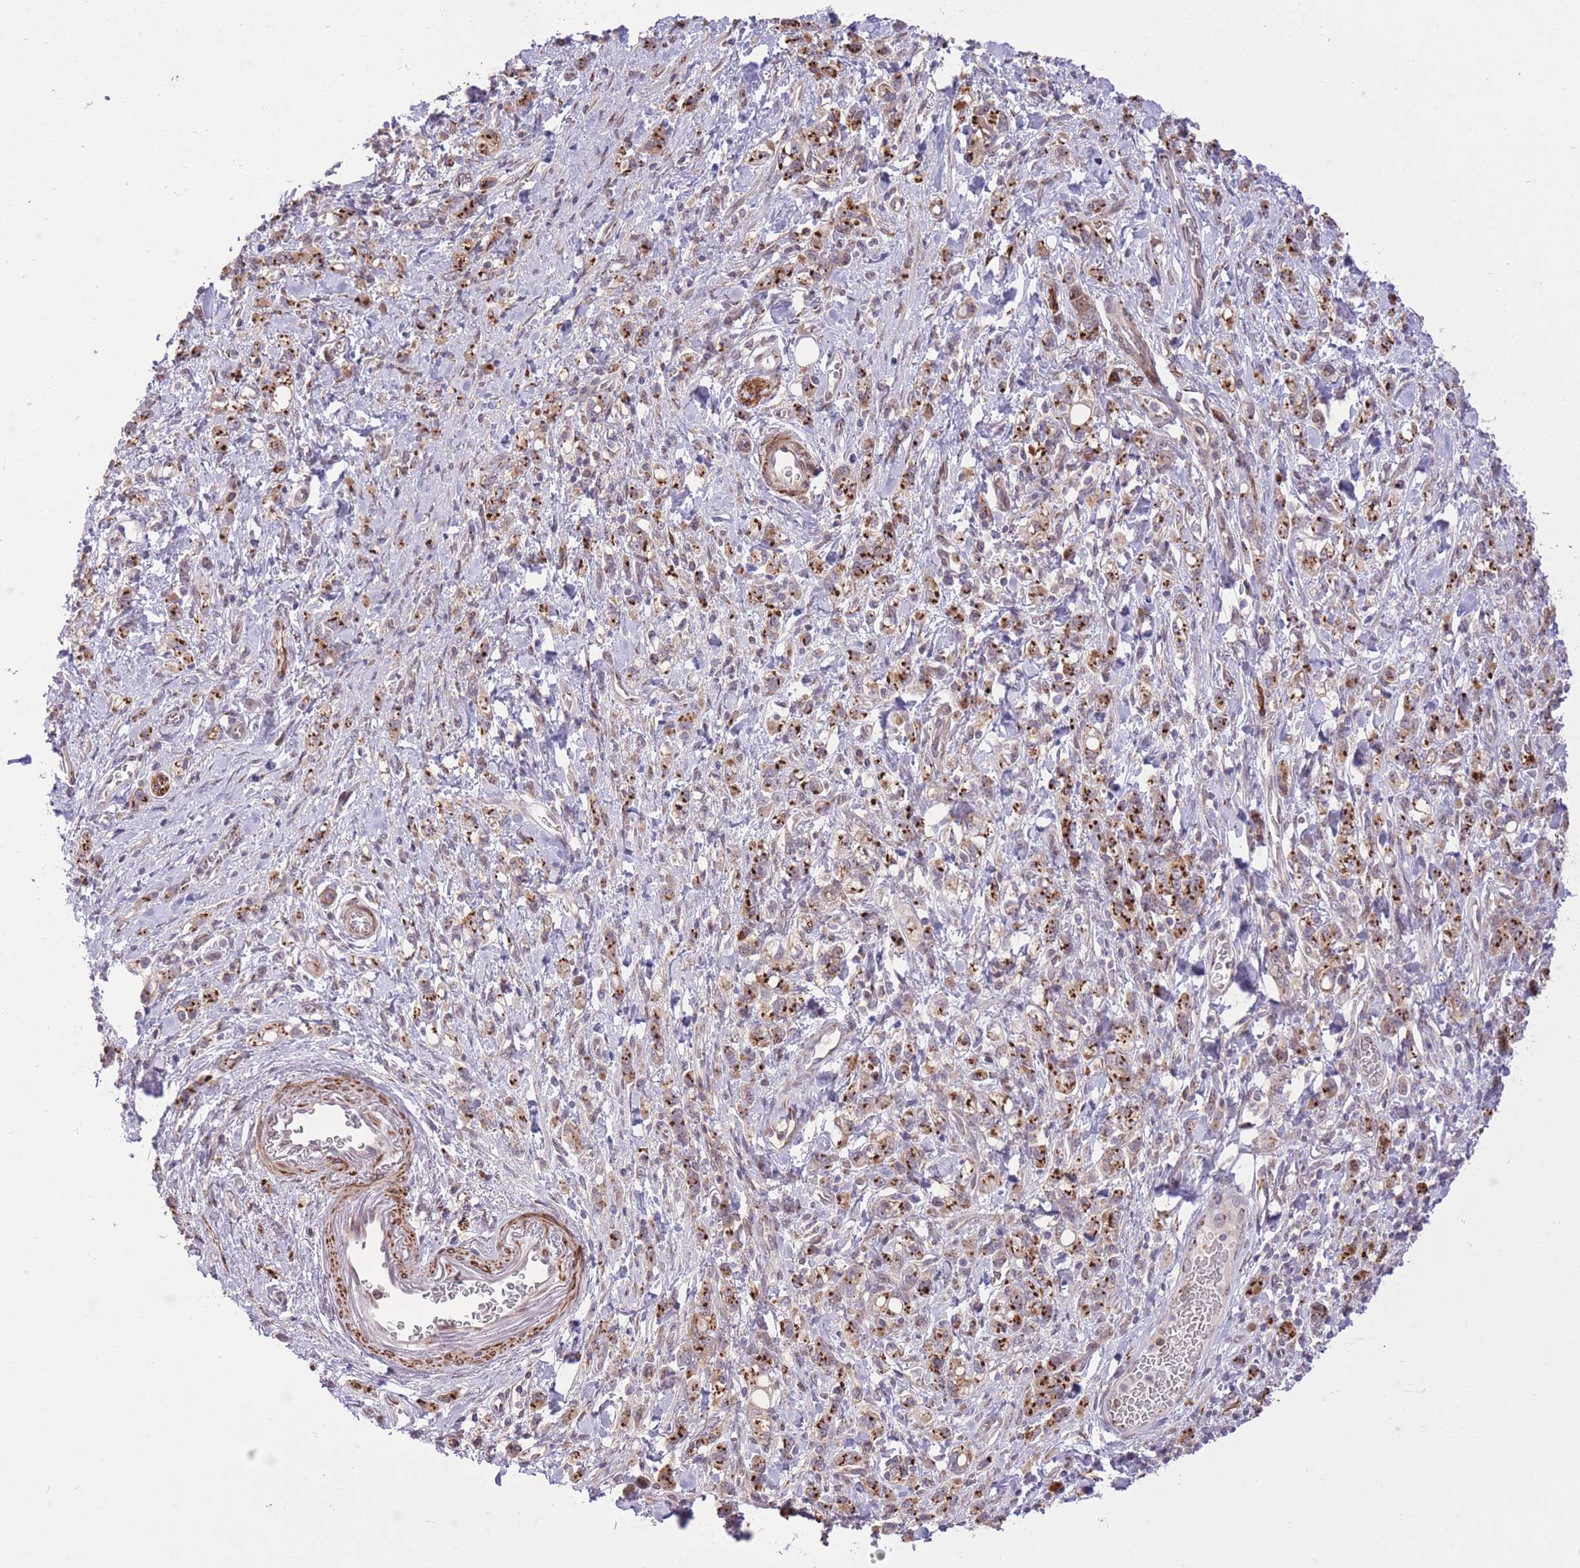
{"staining": {"intensity": "strong", "quantity": "25%-75%", "location": "cytoplasmic/membranous"}, "tissue": "stomach cancer", "cell_type": "Tumor cells", "image_type": "cancer", "snomed": [{"axis": "morphology", "description": "Adenocarcinoma, NOS"}, {"axis": "topography", "description": "Stomach"}], "caption": "Protein expression analysis of stomach cancer shows strong cytoplasmic/membranous expression in about 25%-75% of tumor cells.", "gene": "ZBED5", "patient": {"sex": "male", "age": 77}}